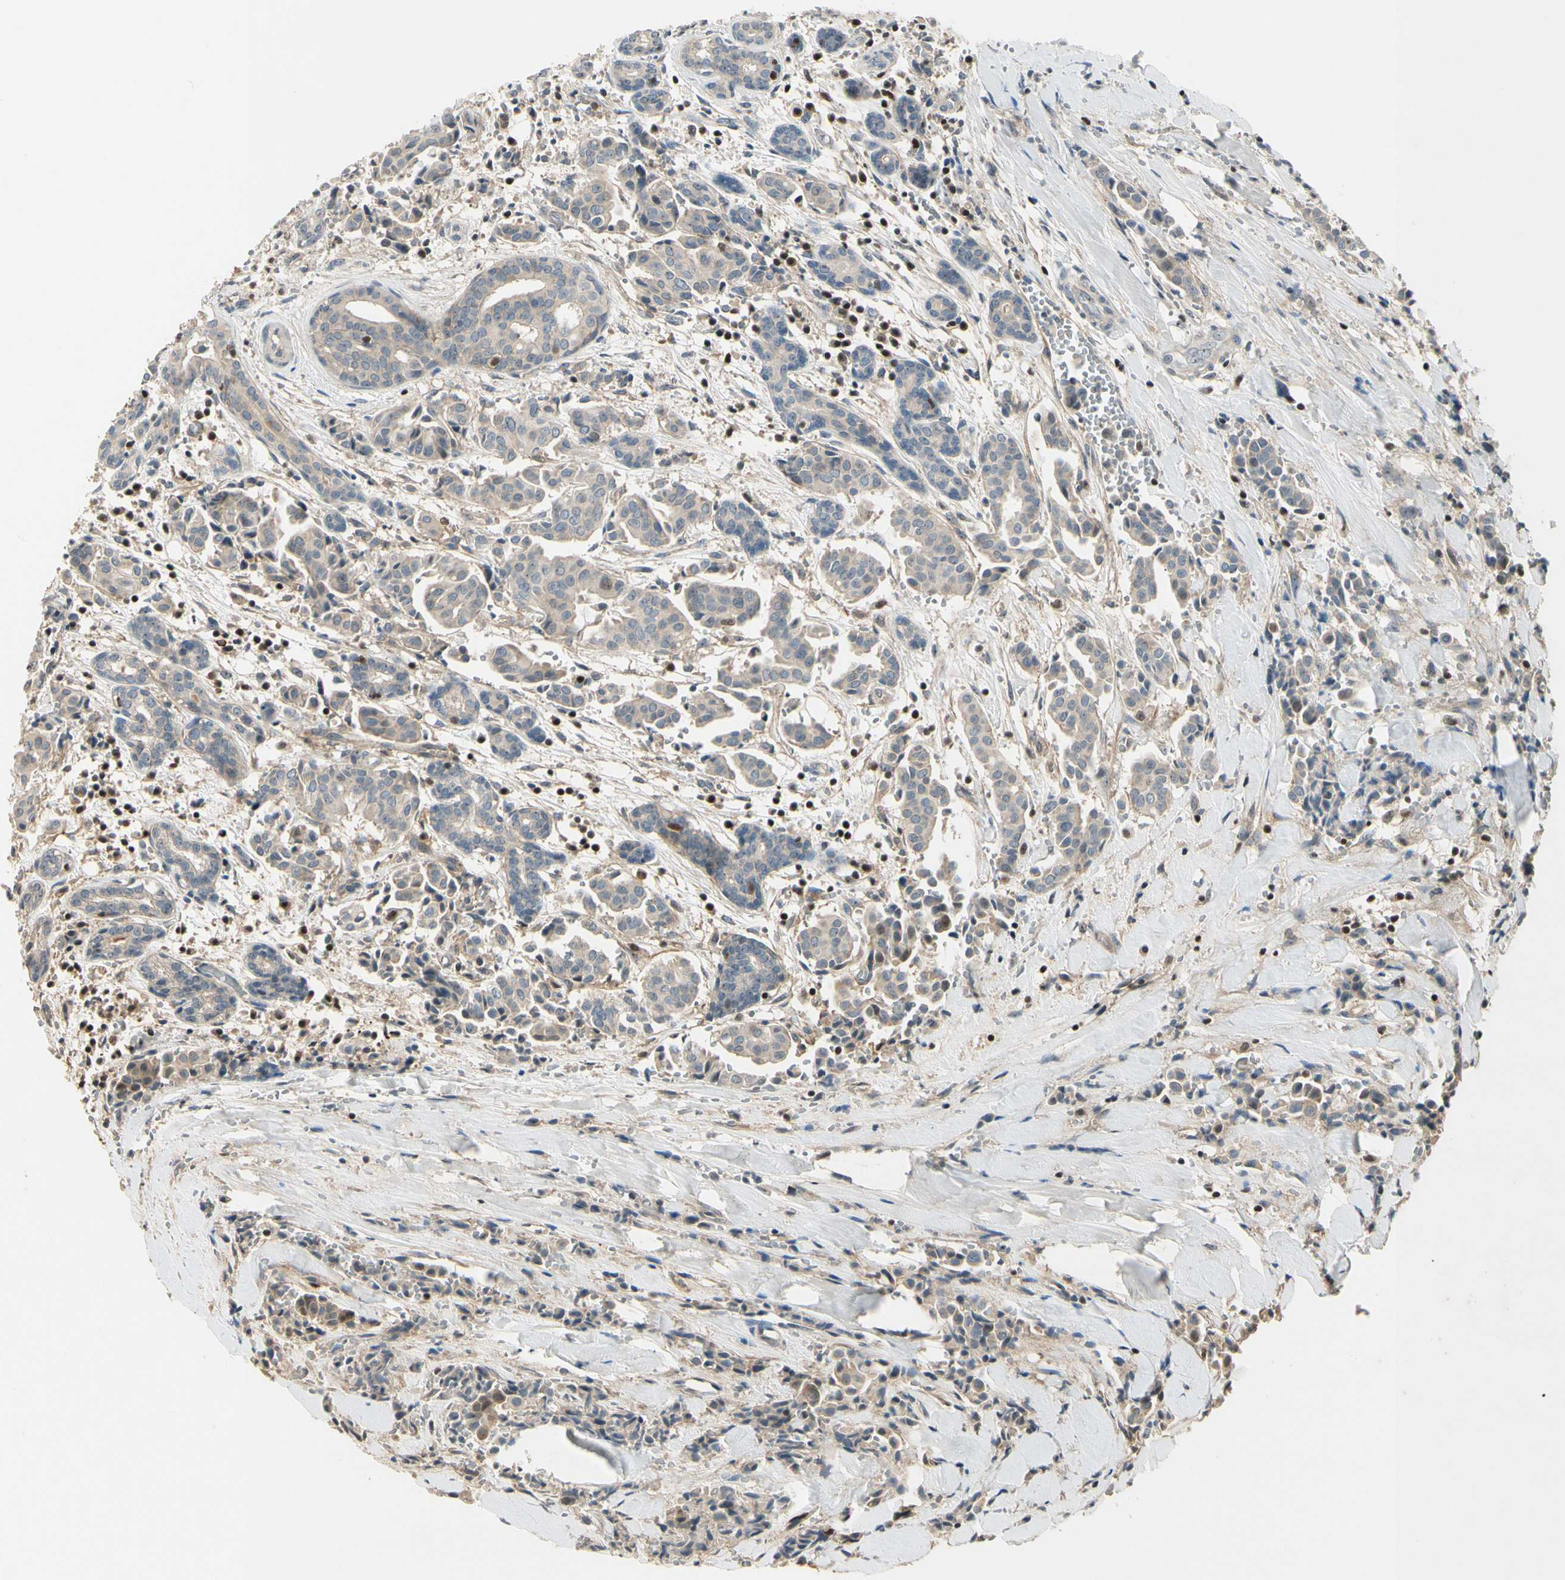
{"staining": {"intensity": "weak", "quantity": ">75%", "location": "cytoplasmic/membranous"}, "tissue": "head and neck cancer", "cell_type": "Tumor cells", "image_type": "cancer", "snomed": [{"axis": "morphology", "description": "Adenocarcinoma, NOS"}, {"axis": "topography", "description": "Salivary gland"}, {"axis": "topography", "description": "Head-Neck"}], "caption": "Head and neck cancer (adenocarcinoma) stained with a brown dye shows weak cytoplasmic/membranous positive expression in approximately >75% of tumor cells.", "gene": "NFYA", "patient": {"sex": "female", "age": 59}}